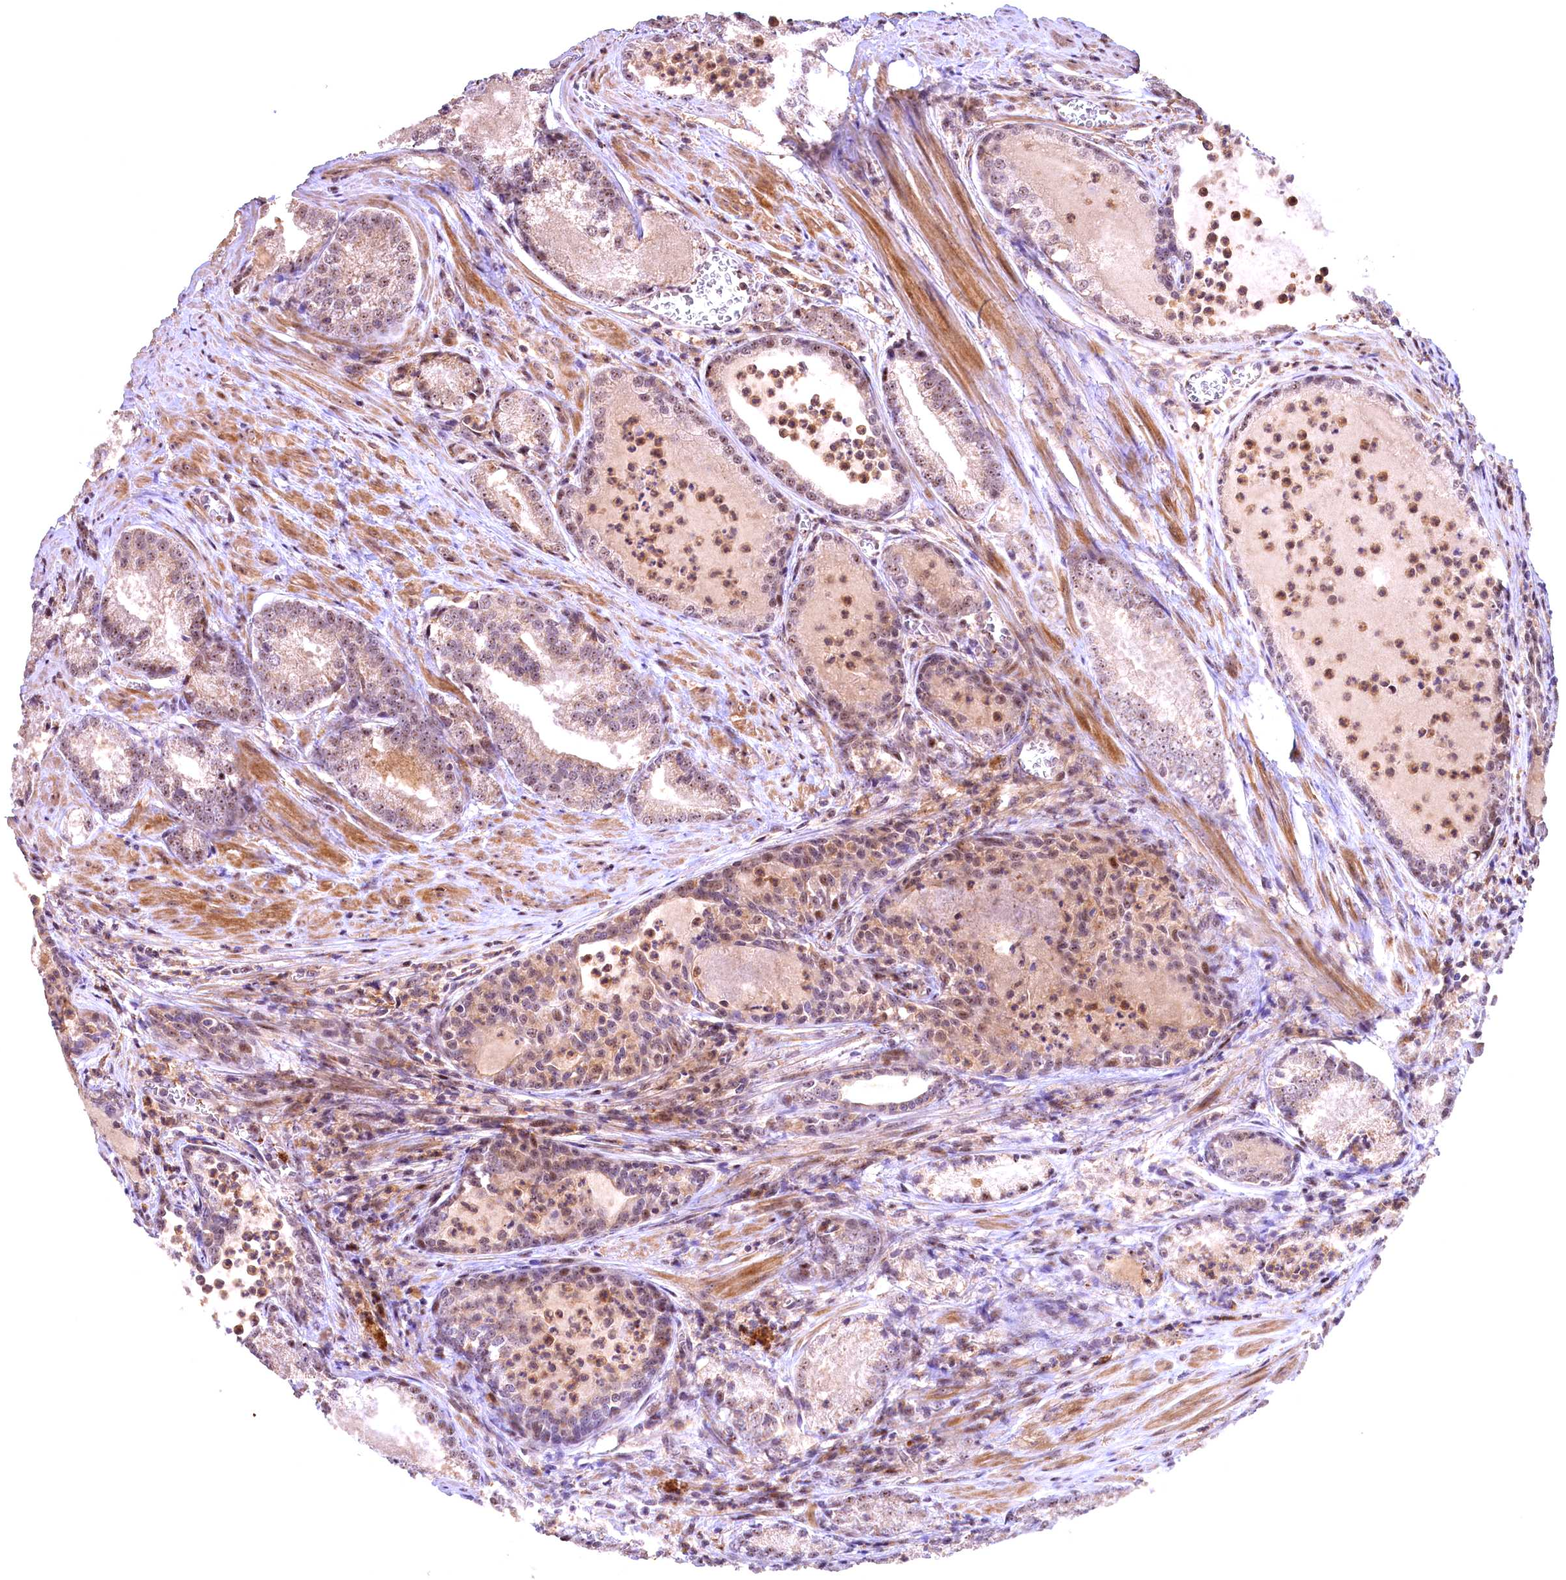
{"staining": {"intensity": "weak", "quantity": "25%-75%", "location": "cytoplasmic/membranous,nuclear"}, "tissue": "prostate cancer", "cell_type": "Tumor cells", "image_type": "cancer", "snomed": [{"axis": "morphology", "description": "Adenocarcinoma, Low grade"}, {"axis": "topography", "description": "Prostate"}], "caption": "Immunohistochemical staining of human prostate cancer demonstrates low levels of weak cytoplasmic/membranous and nuclear protein staining in approximately 25%-75% of tumor cells. The protein is shown in brown color, while the nuclei are stained blue.", "gene": "FUZ", "patient": {"sex": "male", "age": 54}}